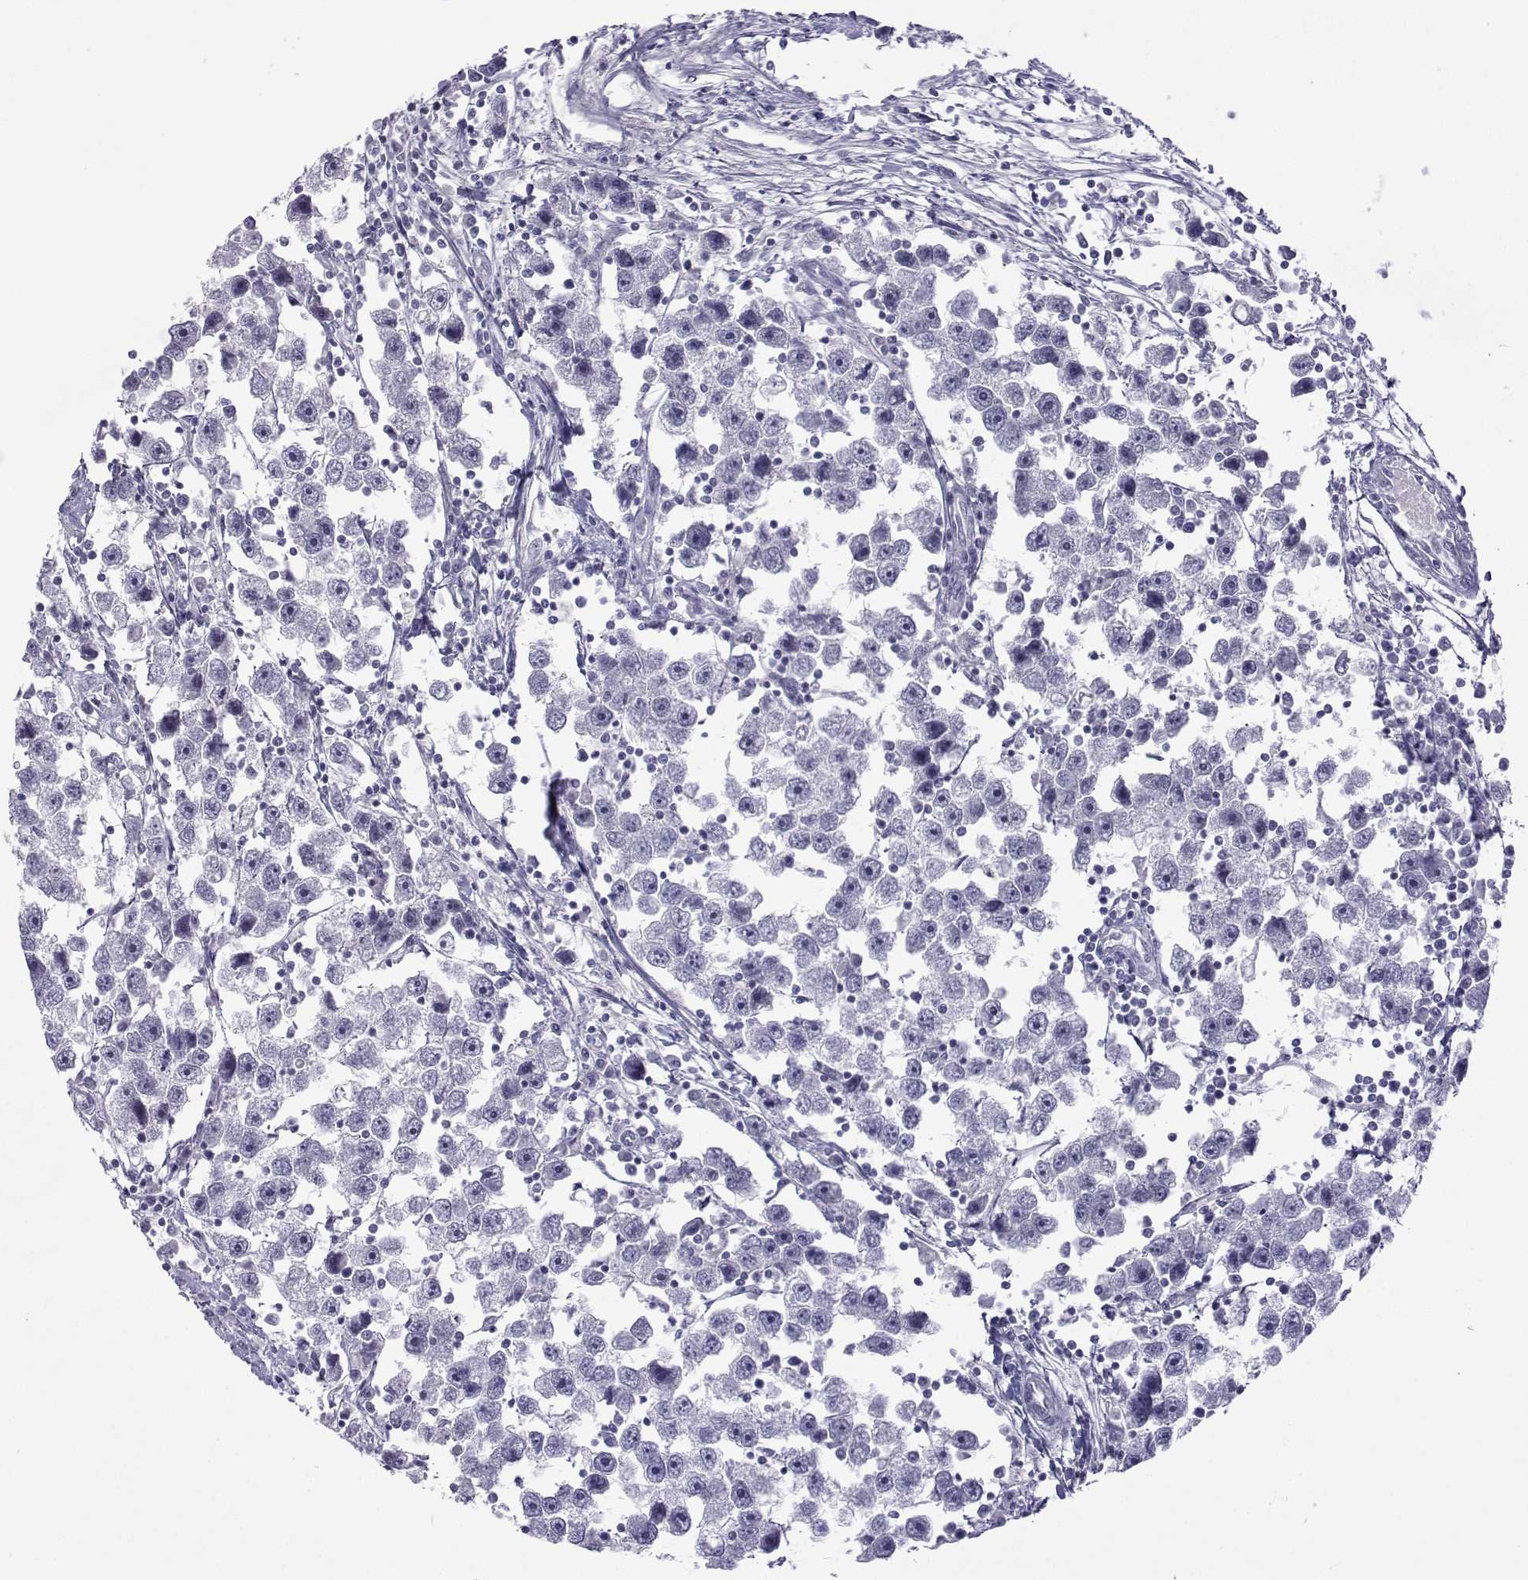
{"staining": {"intensity": "negative", "quantity": "none", "location": "none"}, "tissue": "testis cancer", "cell_type": "Tumor cells", "image_type": "cancer", "snomed": [{"axis": "morphology", "description": "Seminoma, NOS"}, {"axis": "topography", "description": "Testis"}], "caption": "IHC image of neoplastic tissue: testis cancer (seminoma) stained with DAB exhibits no significant protein staining in tumor cells.", "gene": "ACTL7A", "patient": {"sex": "male", "age": 30}}